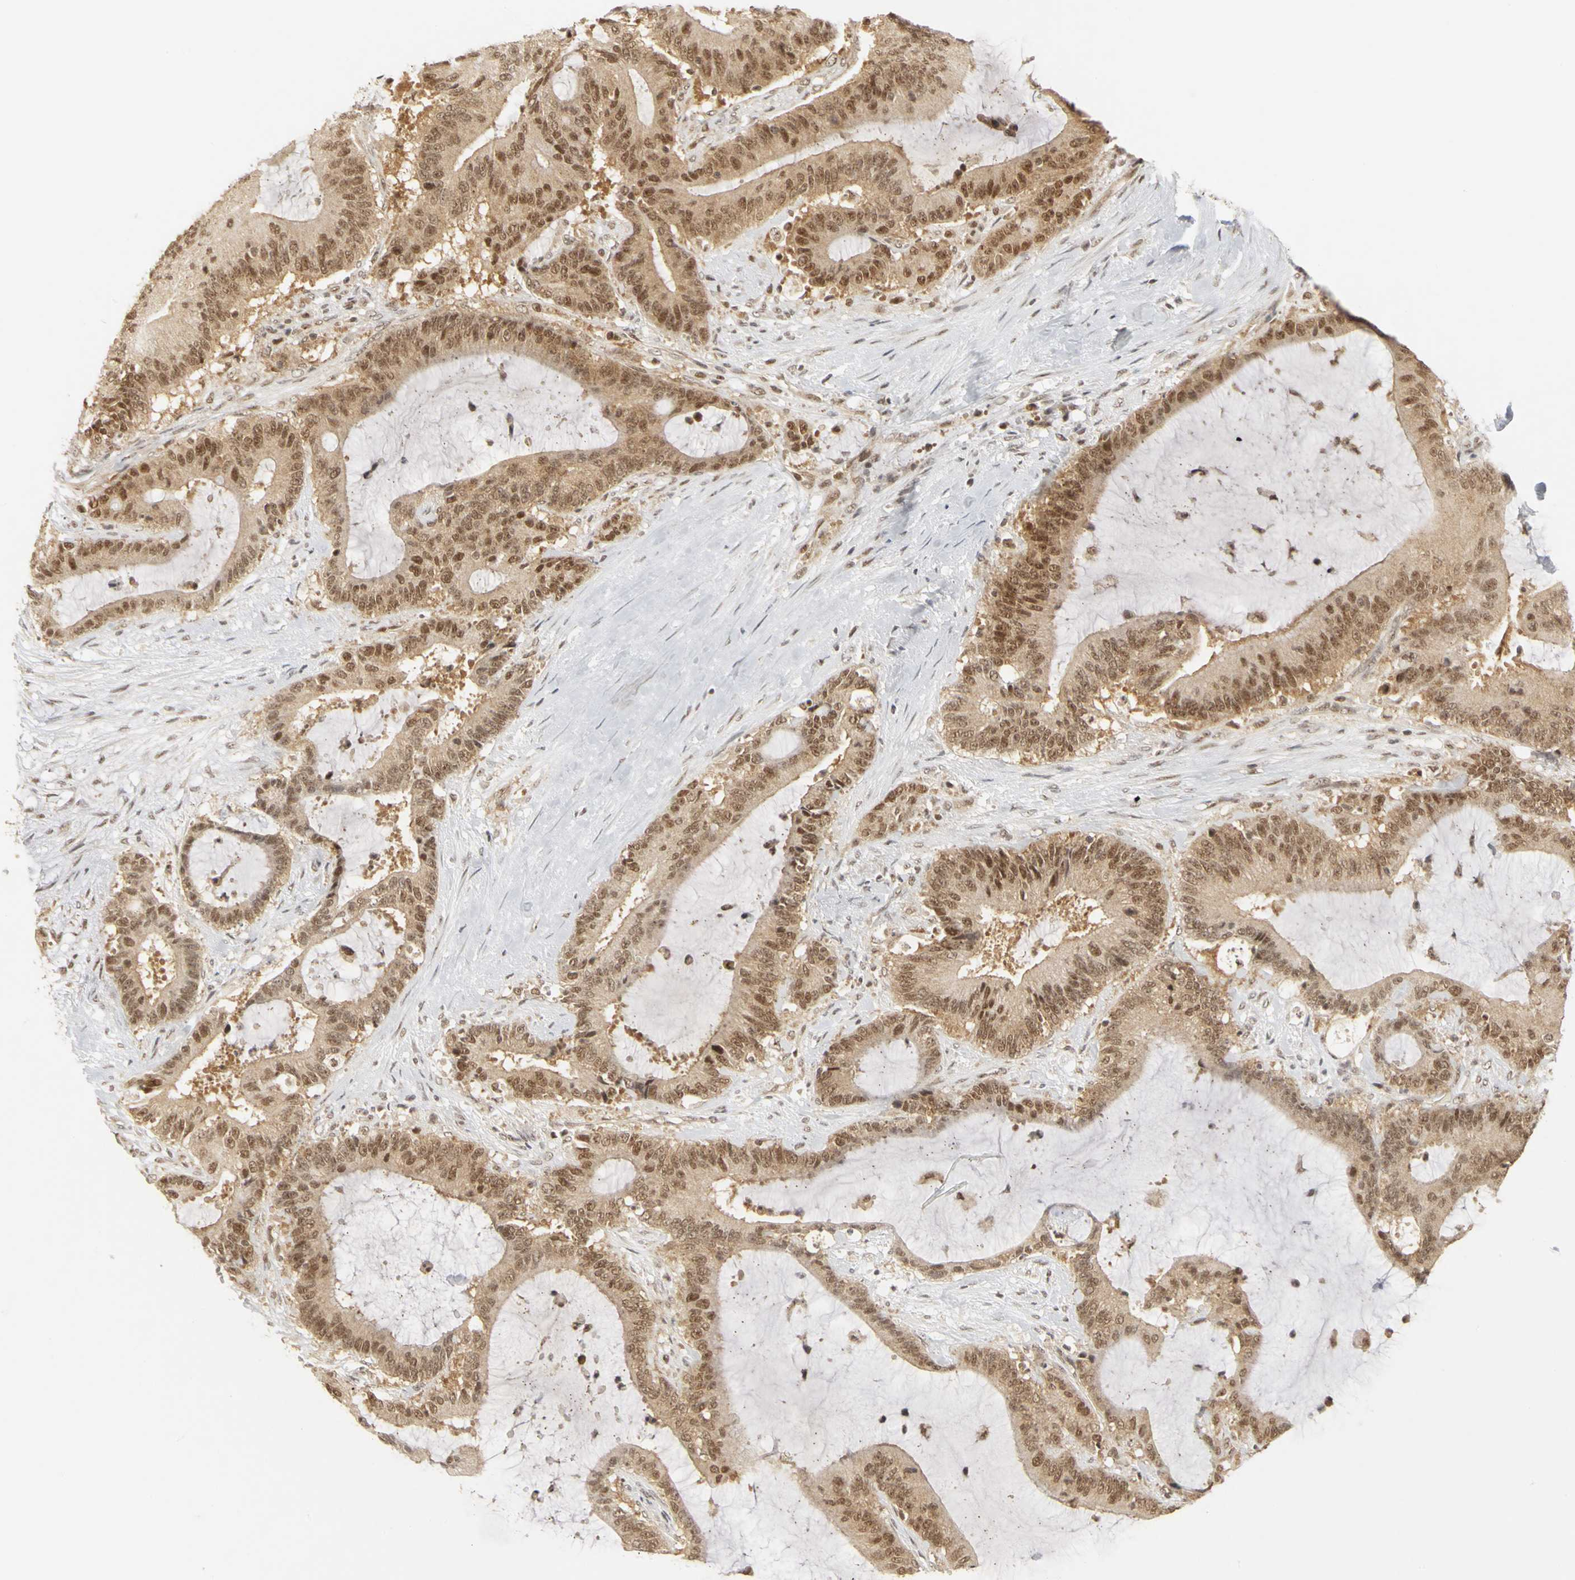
{"staining": {"intensity": "moderate", "quantity": ">75%", "location": "cytoplasmic/membranous,nuclear"}, "tissue": "liver cancer", "cell_type": "Tumor cells", "image_type": "cancer", "snomed": [{"axis": "morphology", "description": "Cholangiocarcinoma"}, {"axis": "topography", "description": "Liver"}], "caption": "Protein analysis of liver cancer tissue shows moderate cytoplasmic/membranous and nuclear staining in about >75% of tumor cells.", "gene": "CSNK2B", "patient": {"sex": "female", "age": 73}}